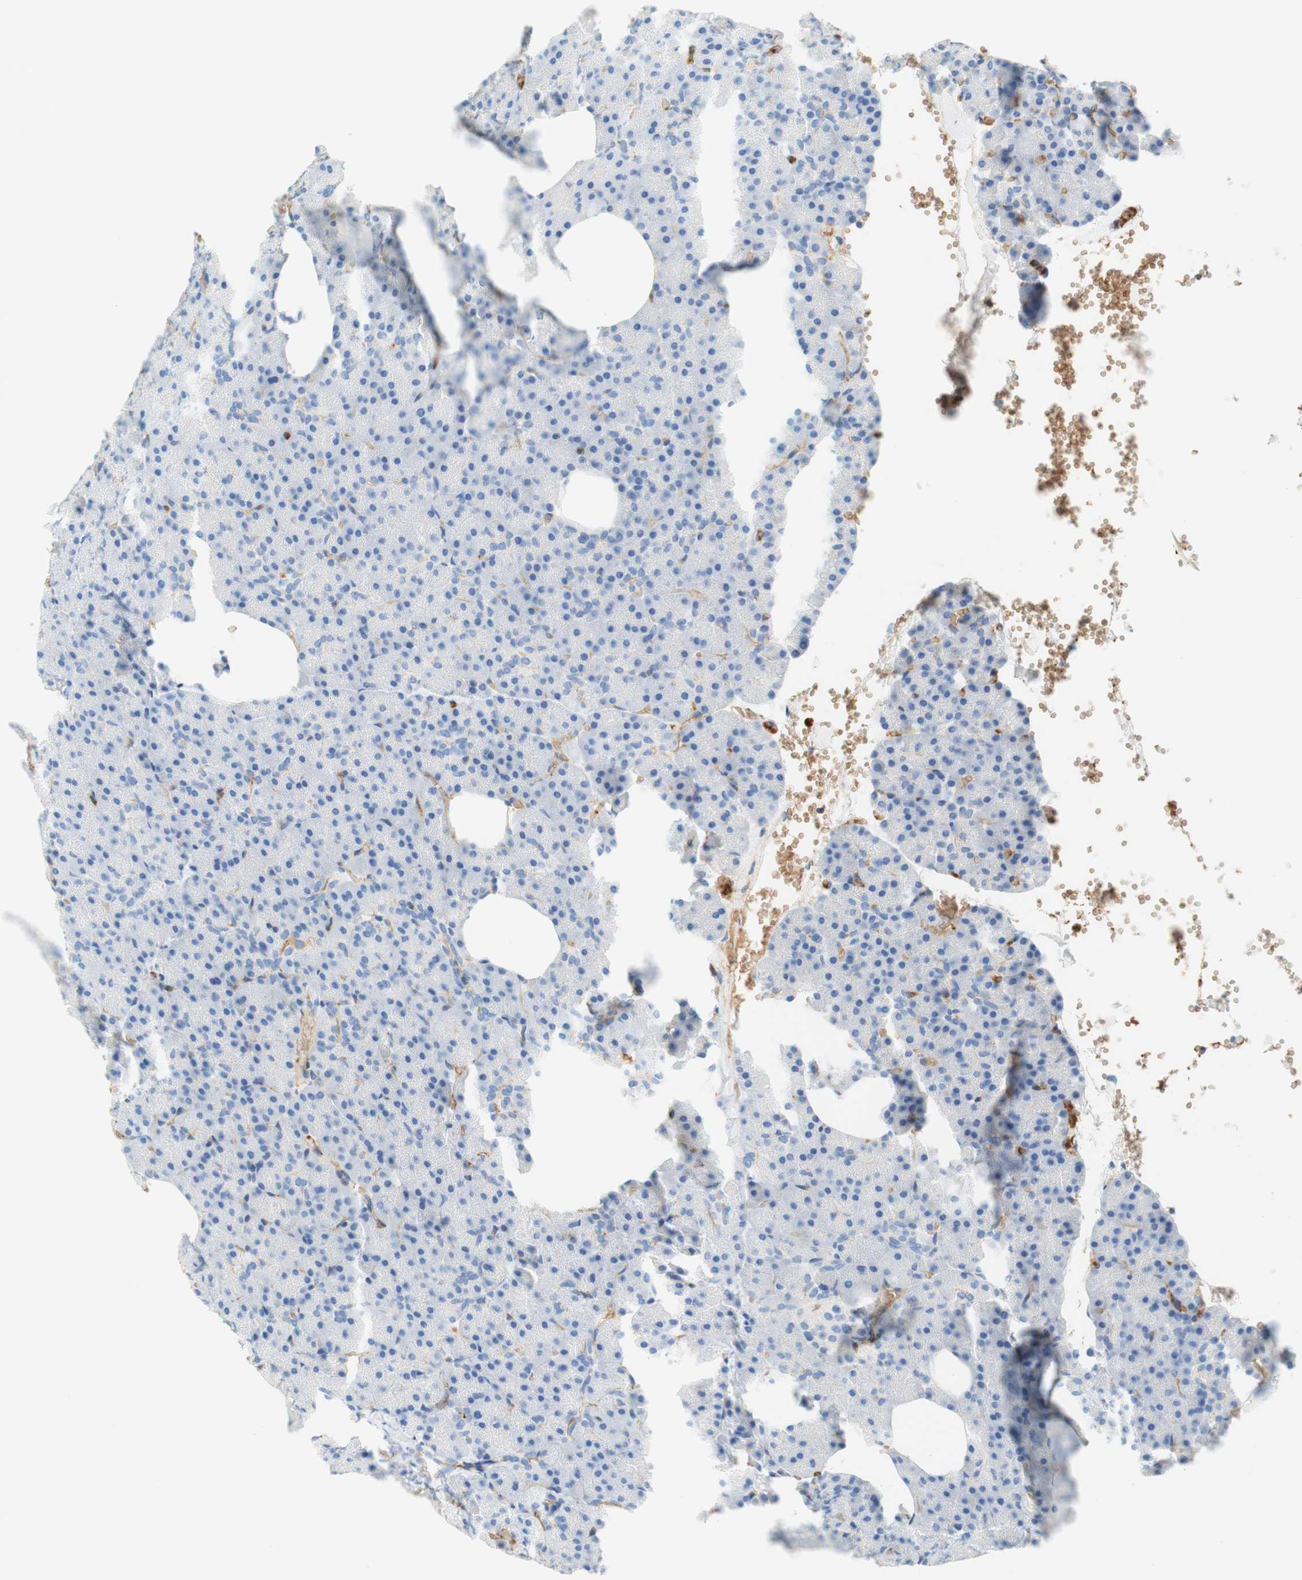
{"staining": {"intensity": "negative", "quantity": "none", "location": "none"}, "tissue": "pancreas", "cell_type": "Exocrine glandular cells", "image_type": "normal", "snomed": [{"axis": "morphology", "description": "Normal tissue, NOS"}, {"axis": "topography", "description": "Pancreas"}], "caption": "This photomicrograph is of benign pancreas stained with immunohistochemistry (IHC) to label a protein in brown with the nuclei are counter-stained blue. There is no positivity in exocrine glandular cells.", "gene": "STOM", "patient": {"sex": "female", "age": 35}}